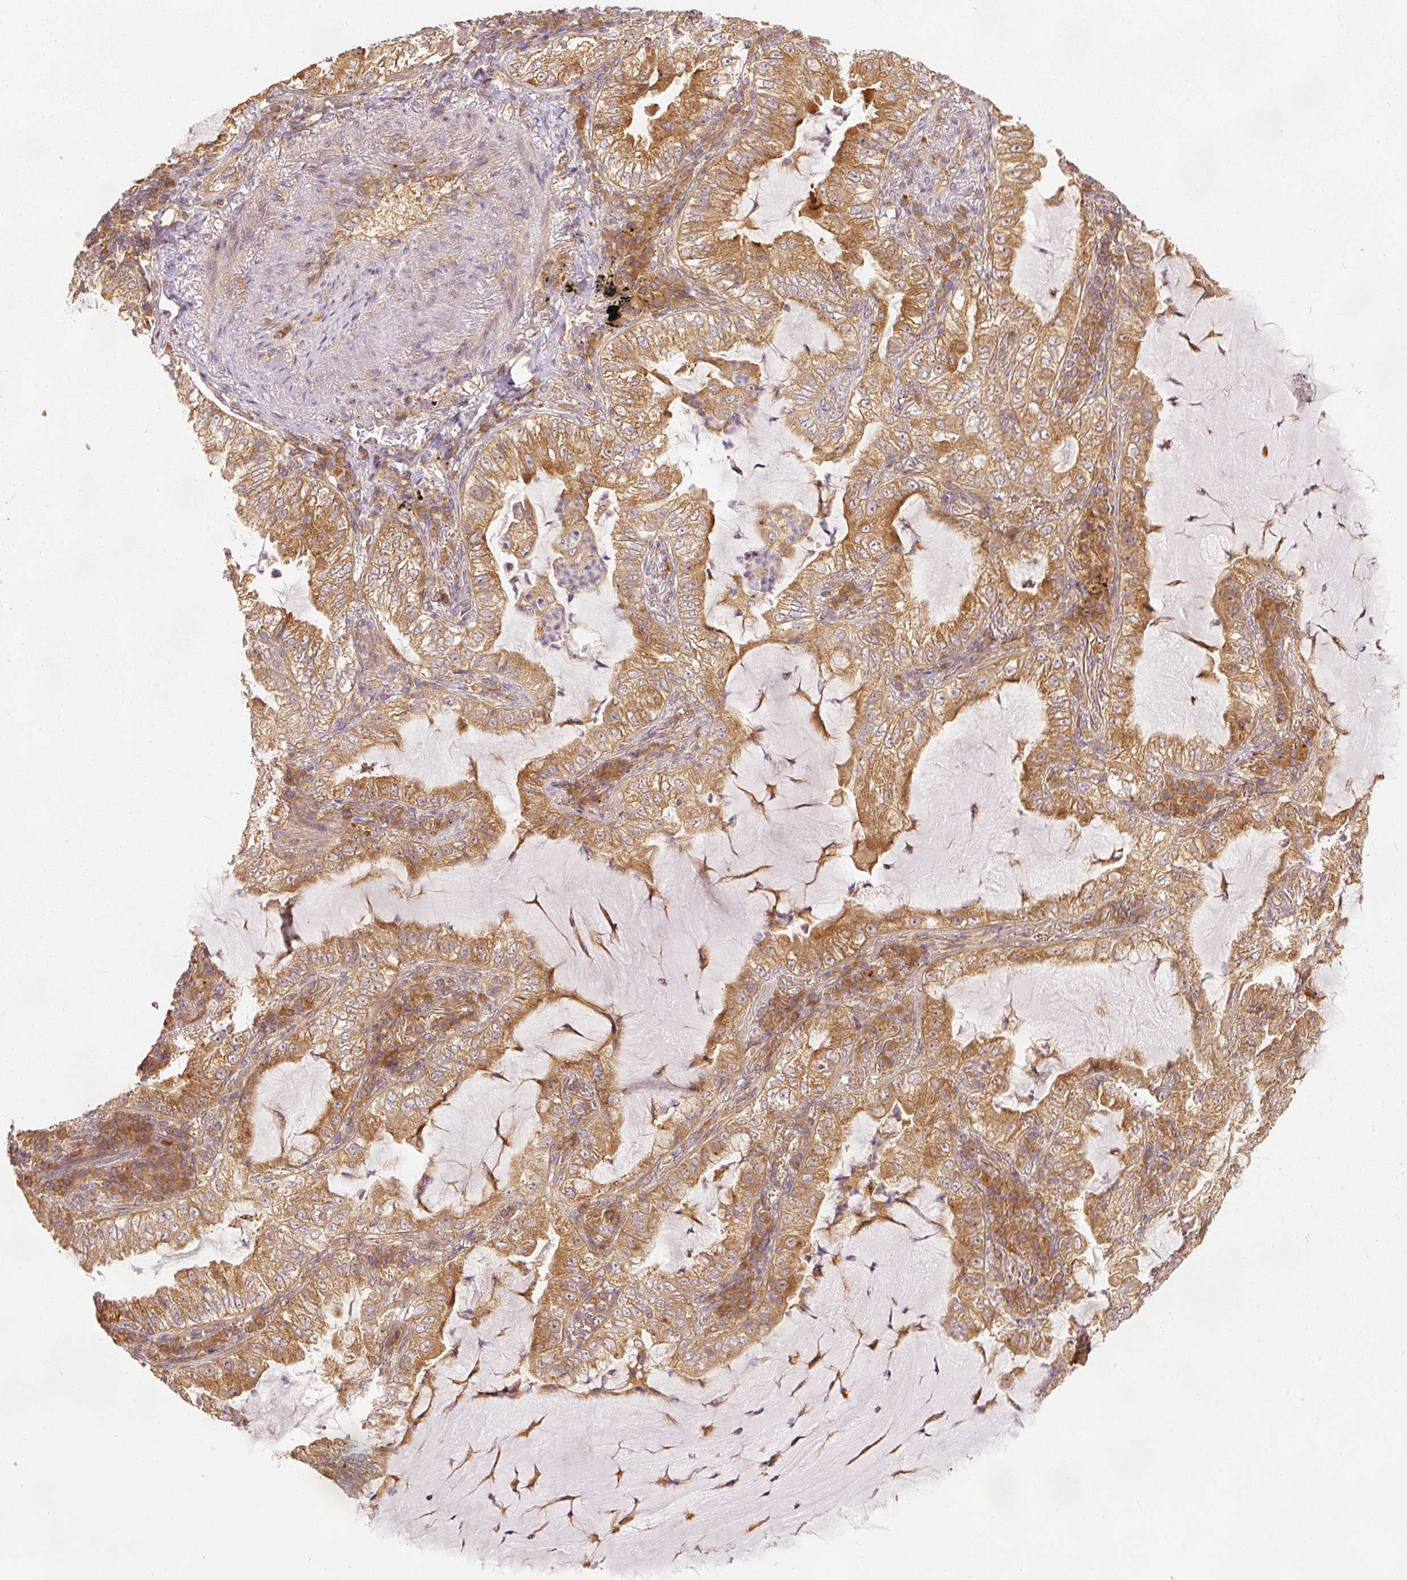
{"staining": {"intensity": "moderate", "quantity": ">75%", "location": "cytoplasmic/membranous"}, "tissue": "lung cancer", "cell_type": "Tumor cells", "image_type": "cancer", "snomed": [{"axis": "morphology", "description": "Adenocarcinoma, NOS"}, {"axis": "topography", "description": "Lung"}], "caption": "Tumor cells show medium levels of moderate cytoplasmic/membranous expression in approximately >75% of cells in human adenocarcinoma (lung). (brown staining indicates protein expression, while blue staining denotes nuclei).", "gene": "EIF3B", "patient": {"sex": "female", "age": 73}}